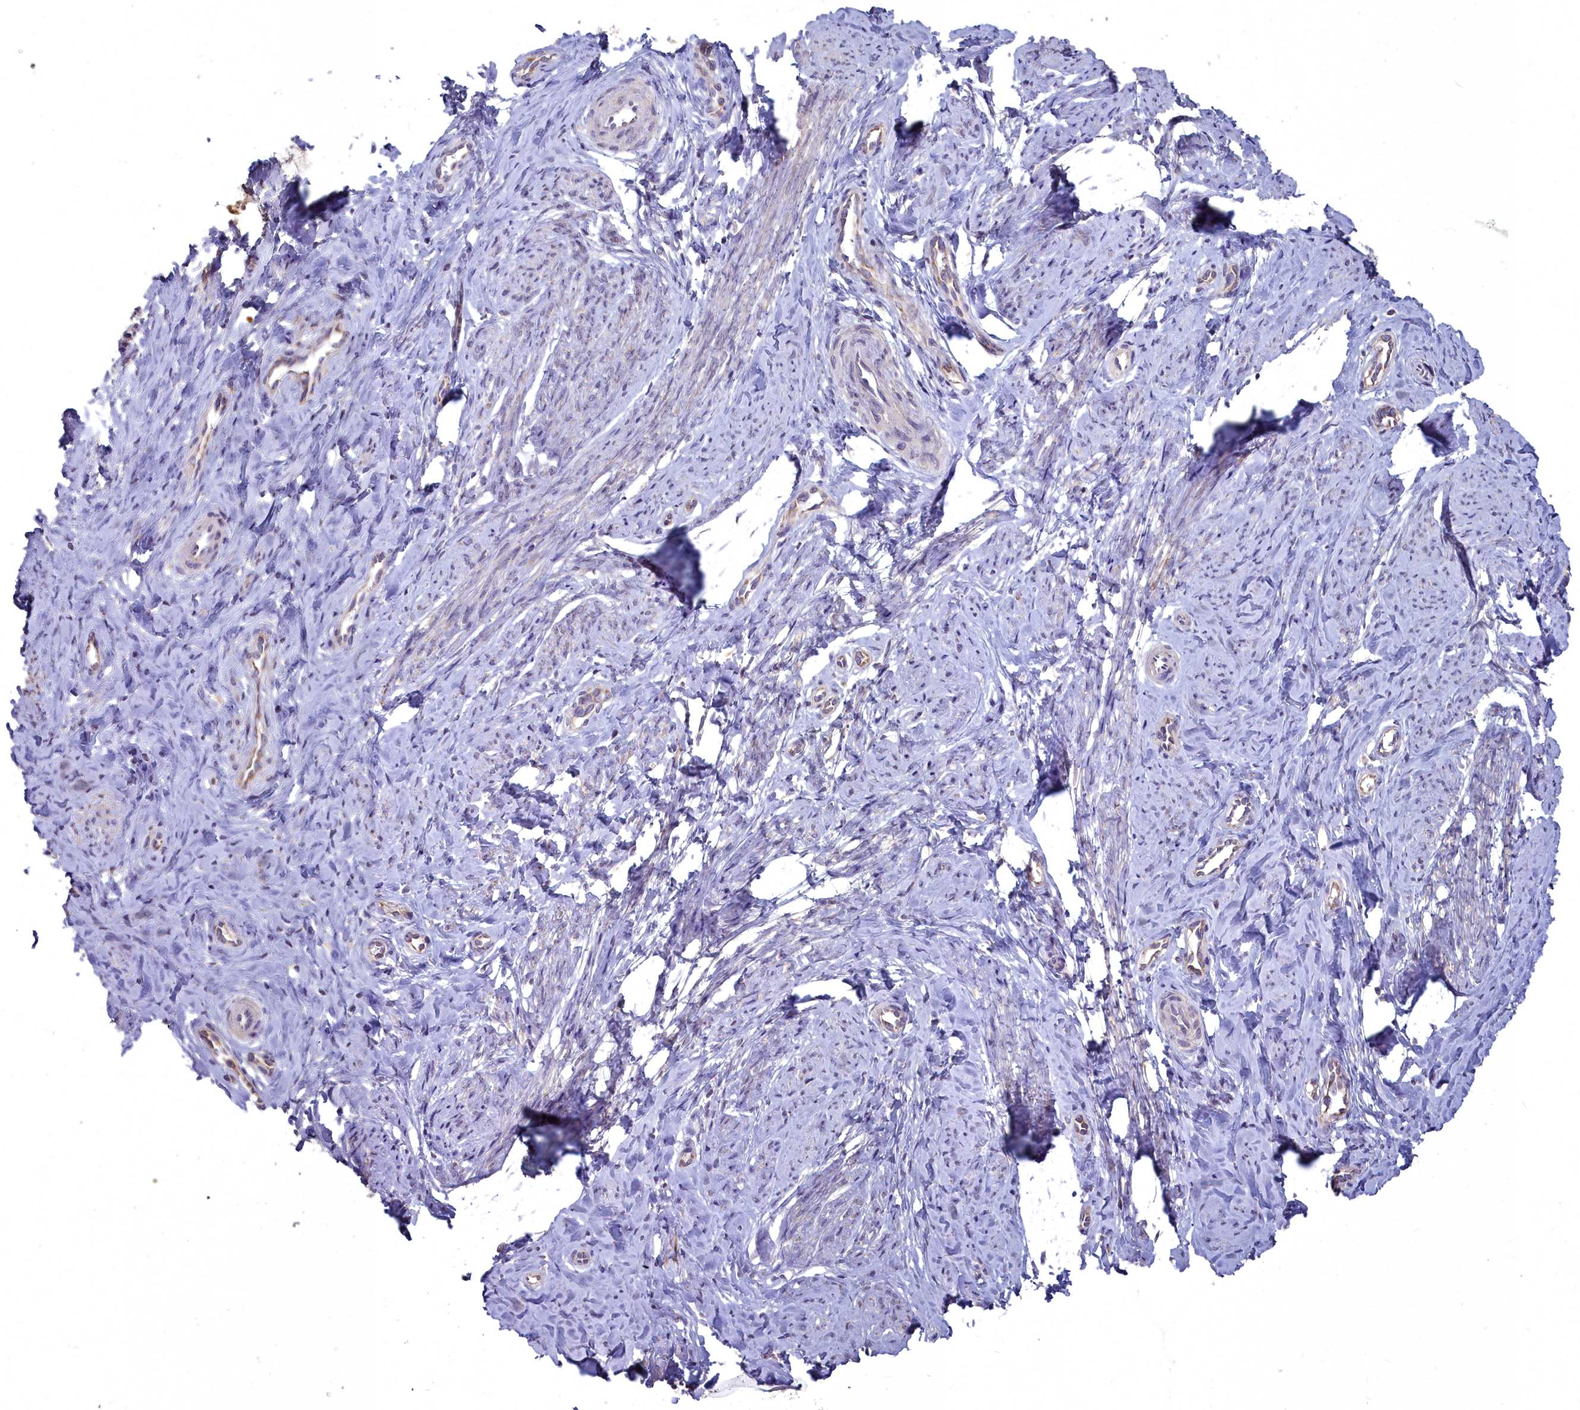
{"staining": {"intensity": "weak", "quantity": ">75%", "location": "cytoplasmic/membranous"}, "tissue": "cervix", "cell_type": "Glandular cells", "image_type": "normal", "snomed": [{"axis": "morphology", "description": "Normal tissue, NOS"}, {"axis": "topography", "description": "Cervix"}], "caption": "Protein expression analysis of benign cervix displays weak cytoplasmic/membranous positivity in approximately >75% of glandular cells.", "gene": "MICU2", "patient": {"sex": "female", "age": 36}}